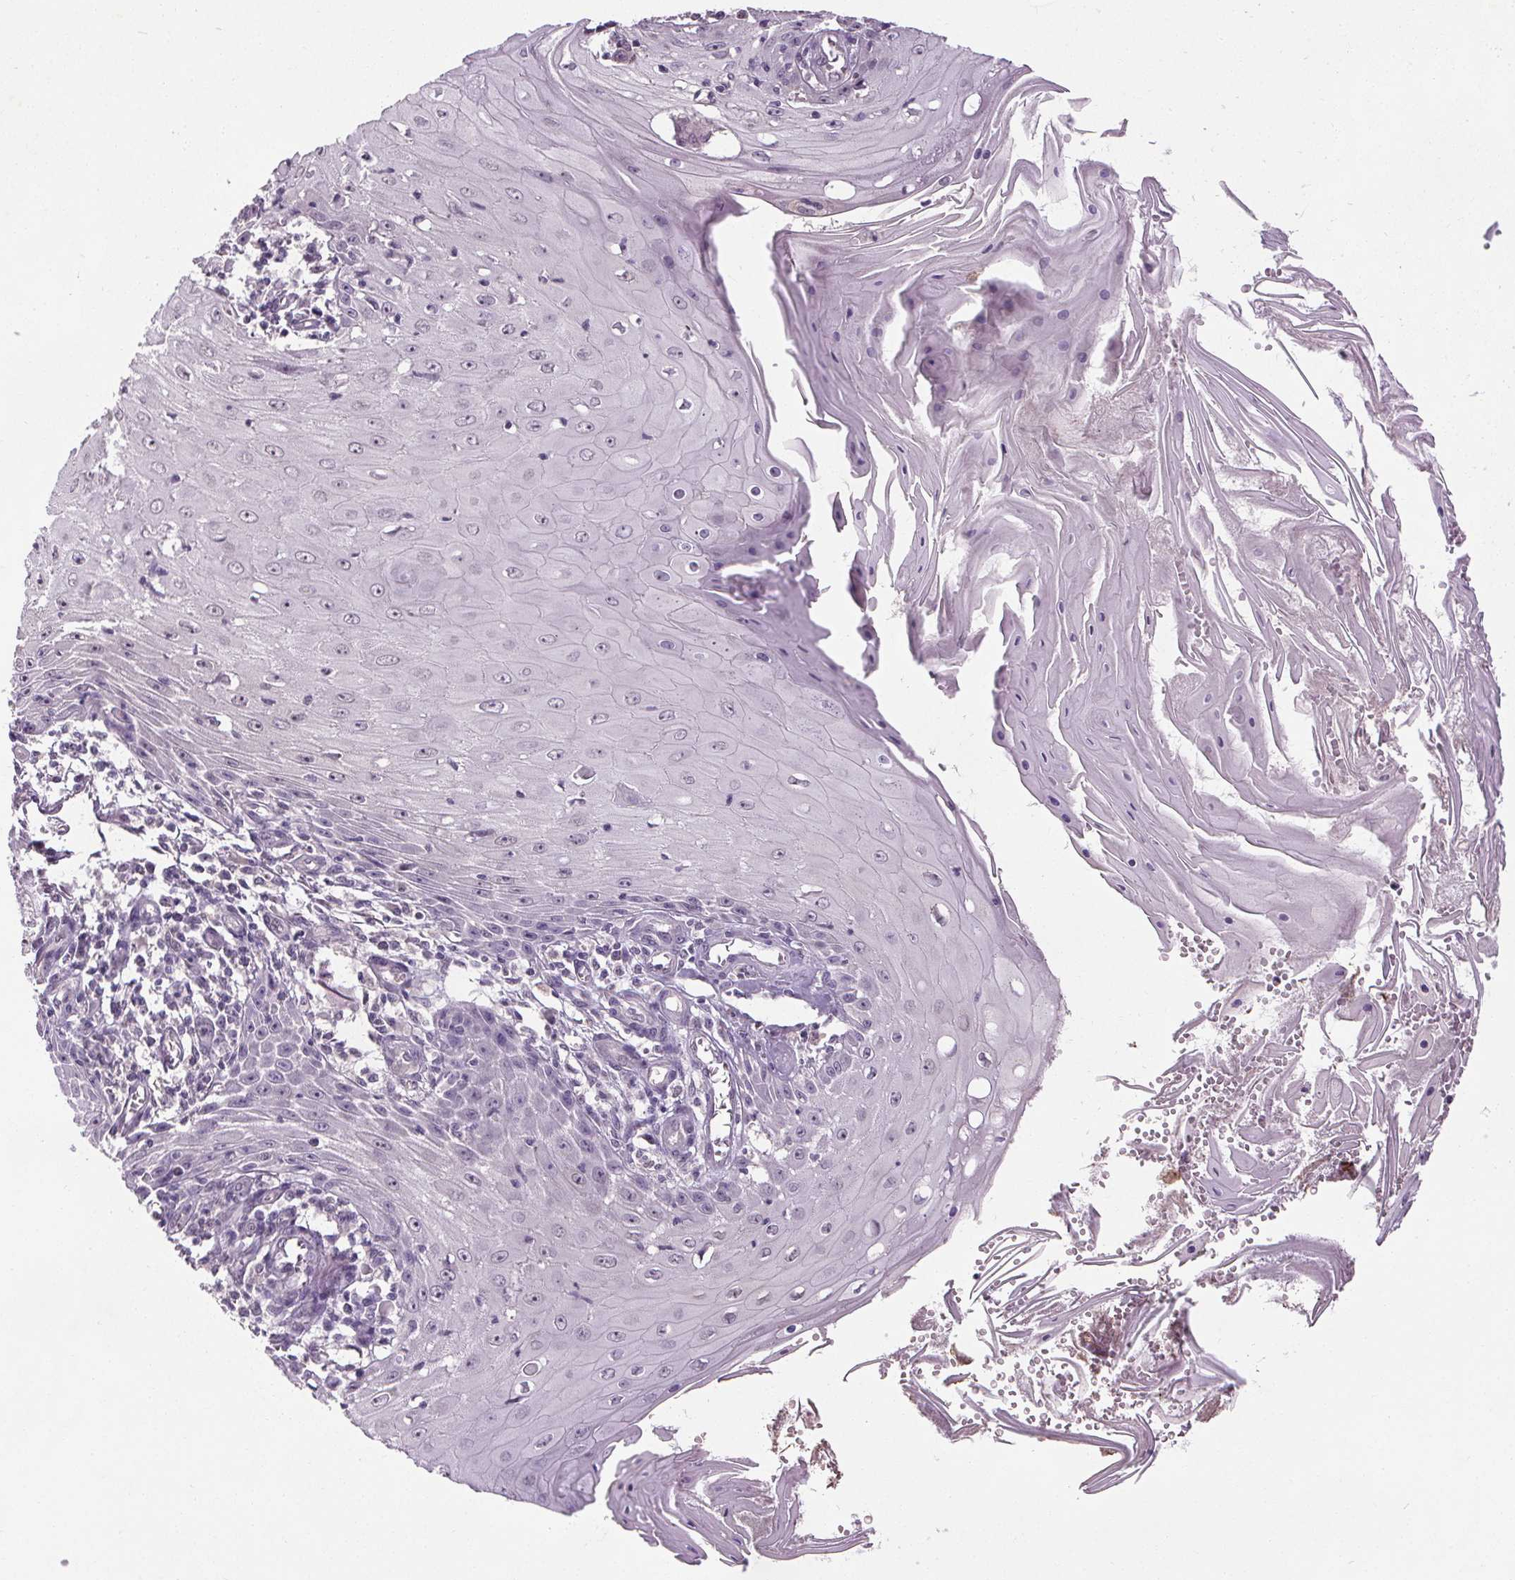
{"staining": {"intensity": "negative", "quantity": "none", "location": "none"}, "tissue": "skin cancer", "cell_type": "Tumor cells", "image_type": "cancer", "snomed": [{"axis": "morphology", "description": "Squamous cell carcinoma, NOS"}, {"axis": "topography", "description": "Skin"}], "caption": "This is an IHC photomicrograph of skin cancer (squamous cell carcinoma). There is no staining in tumor cells.", "gene": "SLC2A9", "patient": {"sex": "female", "age": 73}}